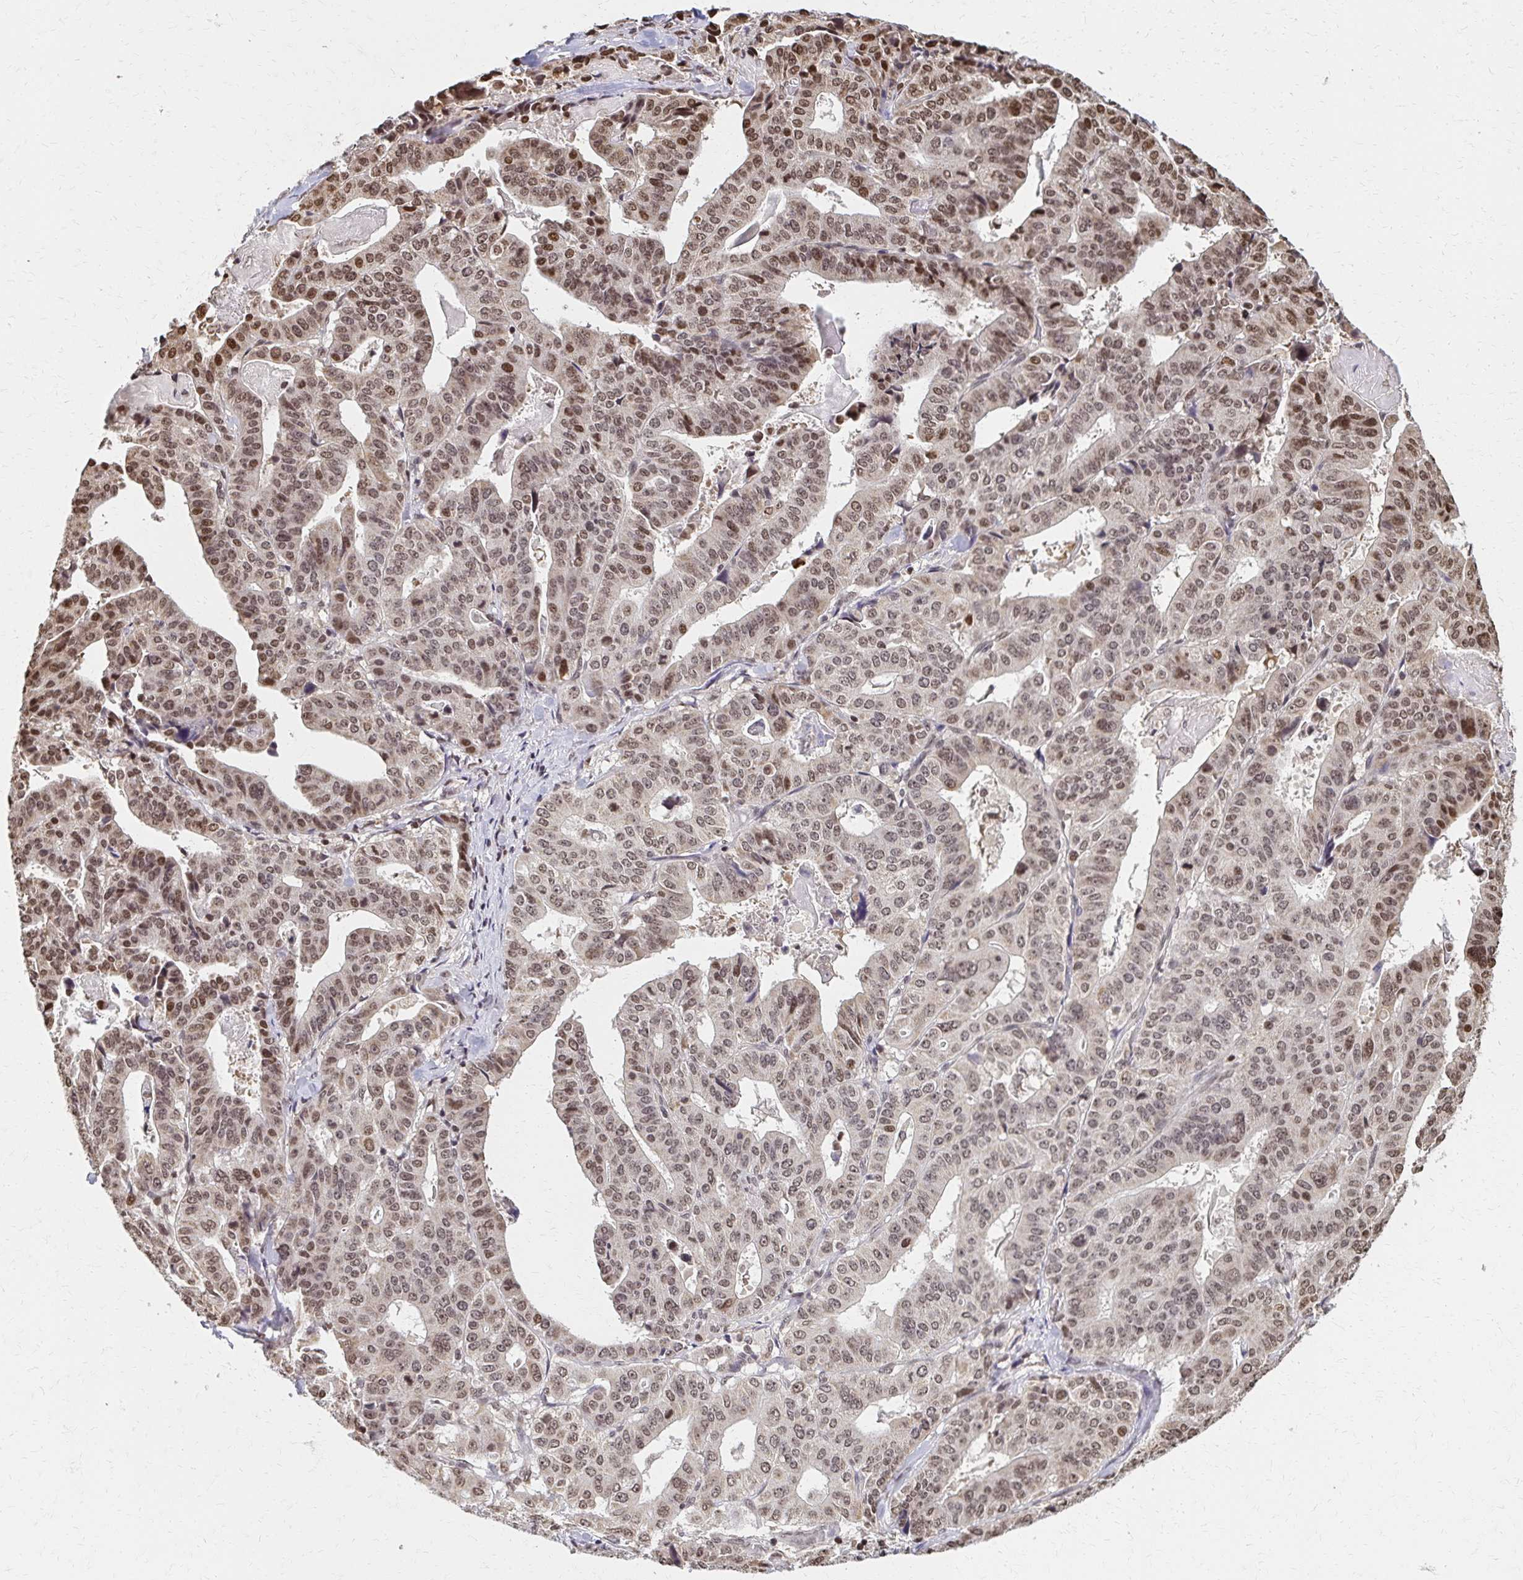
{"staining": {"intensity": "weak", "quantity": ">75%", "location": "nuclear"}, "tissue": "stomach cancer", "cell_type": "Tumor cells", "image_type": "cancer", "snomed": [{"axis": "morphology", "description": "Adenocarcinoma, NOS"}, {"axis": "topography", "description": "Stomach"}], "caption": "IHC photomicrograph of neoplastic tissue: stomach cancer stained using immunohistochemistry (IHC) demonstrates low levels of weak protein expression localized specifically in the nuclear of tumor cells, appearing as a nuclear brown color.", "gene": "HOXA9", "patient": {"sex": "male", "age": 48}}